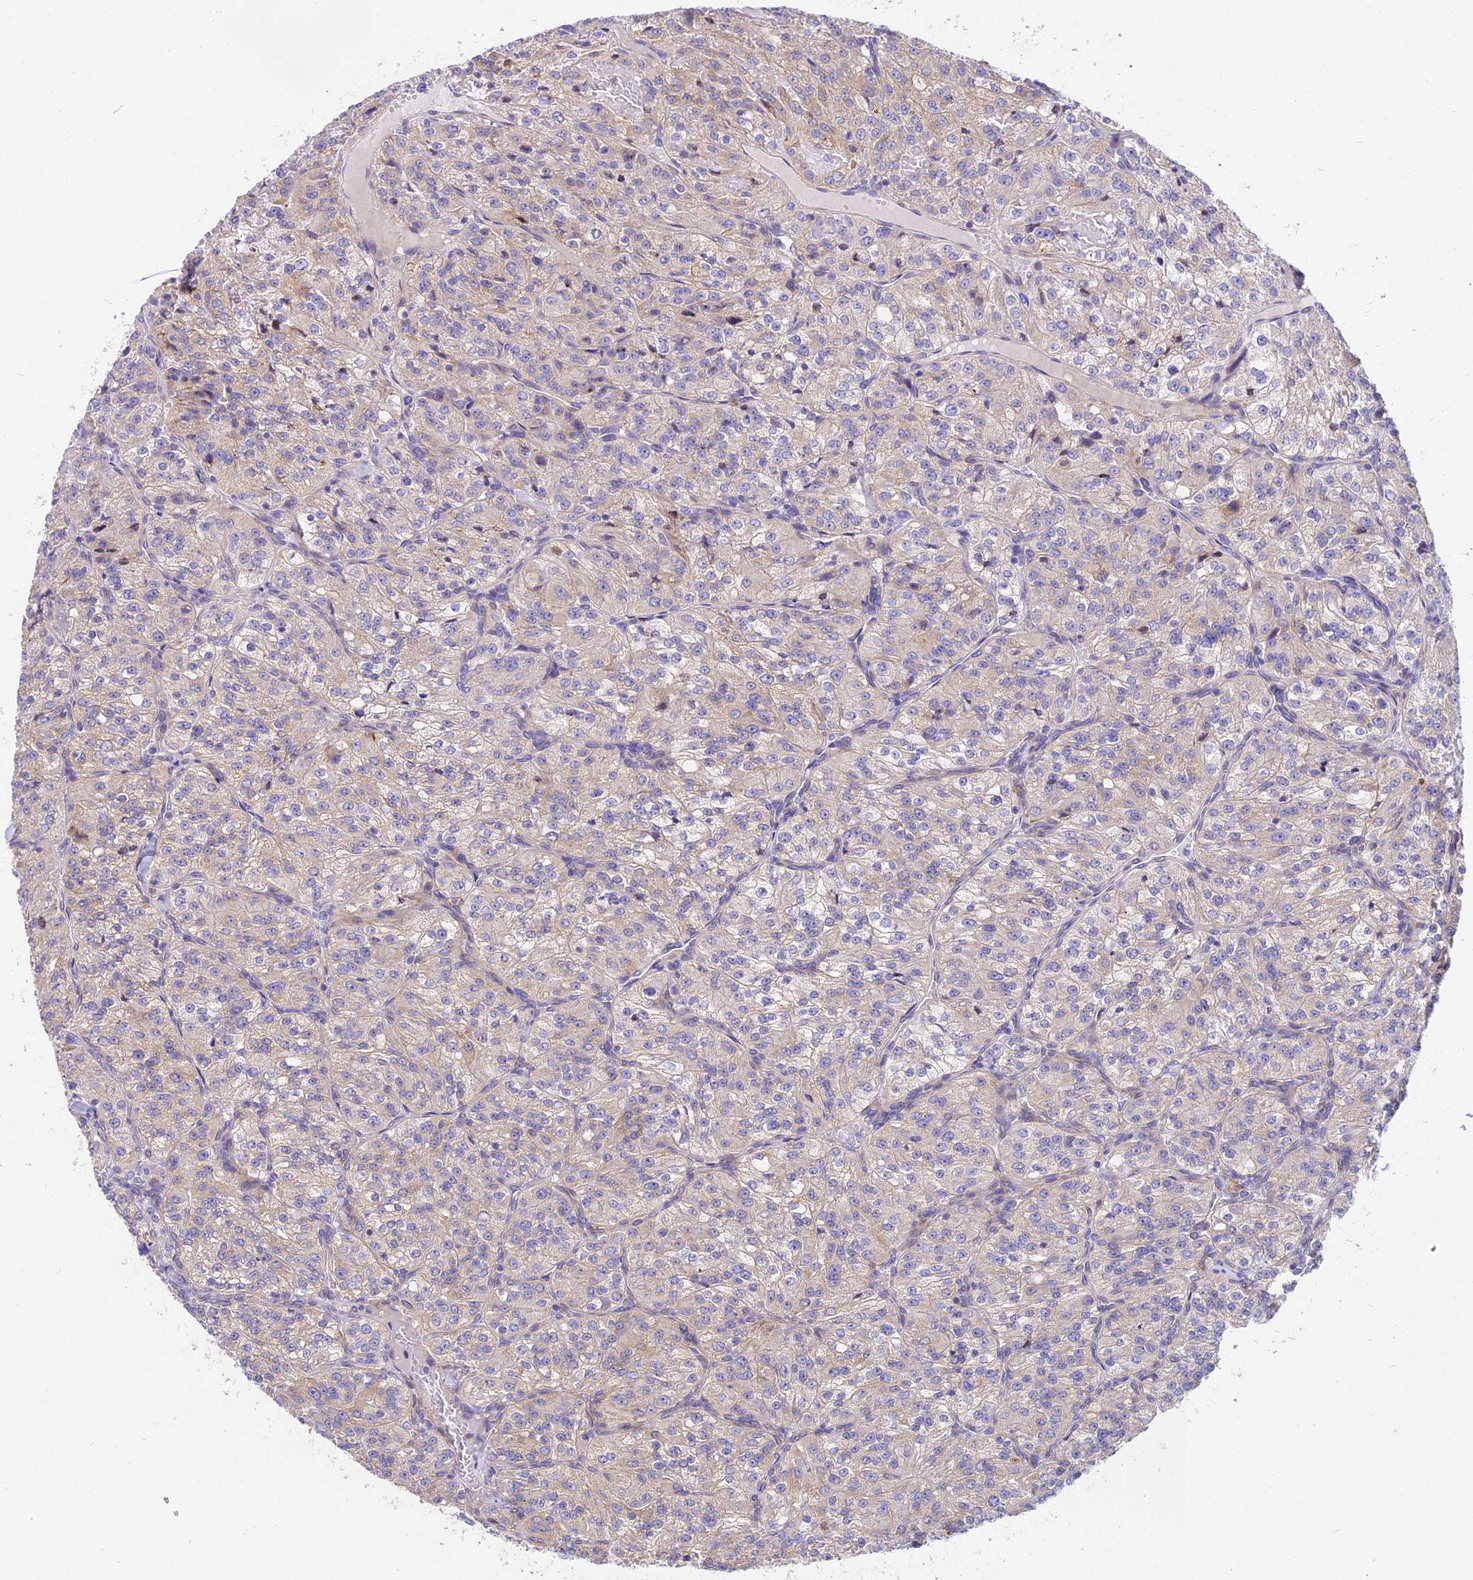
{"staining": {"intensity": "weak", "quantity": "25%-75%", "location": "cytoplasmic/membranous"}, "tissue": "renal cancer", "cell_type": "Tumor cells", "image_type": "cancer", "snomed": [{"axis": "morphology", "description": "Adenocarcinoma, NOS"}, {"axis": "topography", "description": "Kidney"}], "caption": "Immunohistochemical staining of adenocarcinoma (renal) exhibits low levels of weak cytoplasmic/membranous staining in about 25%-75% of tumor cells. (DAB (3,3'-diaminobenzidine) IHC with brightfield microscopy, high magnification).", "gene": "TRIM43B", "patient": {"sex": "female", "age": 63}}